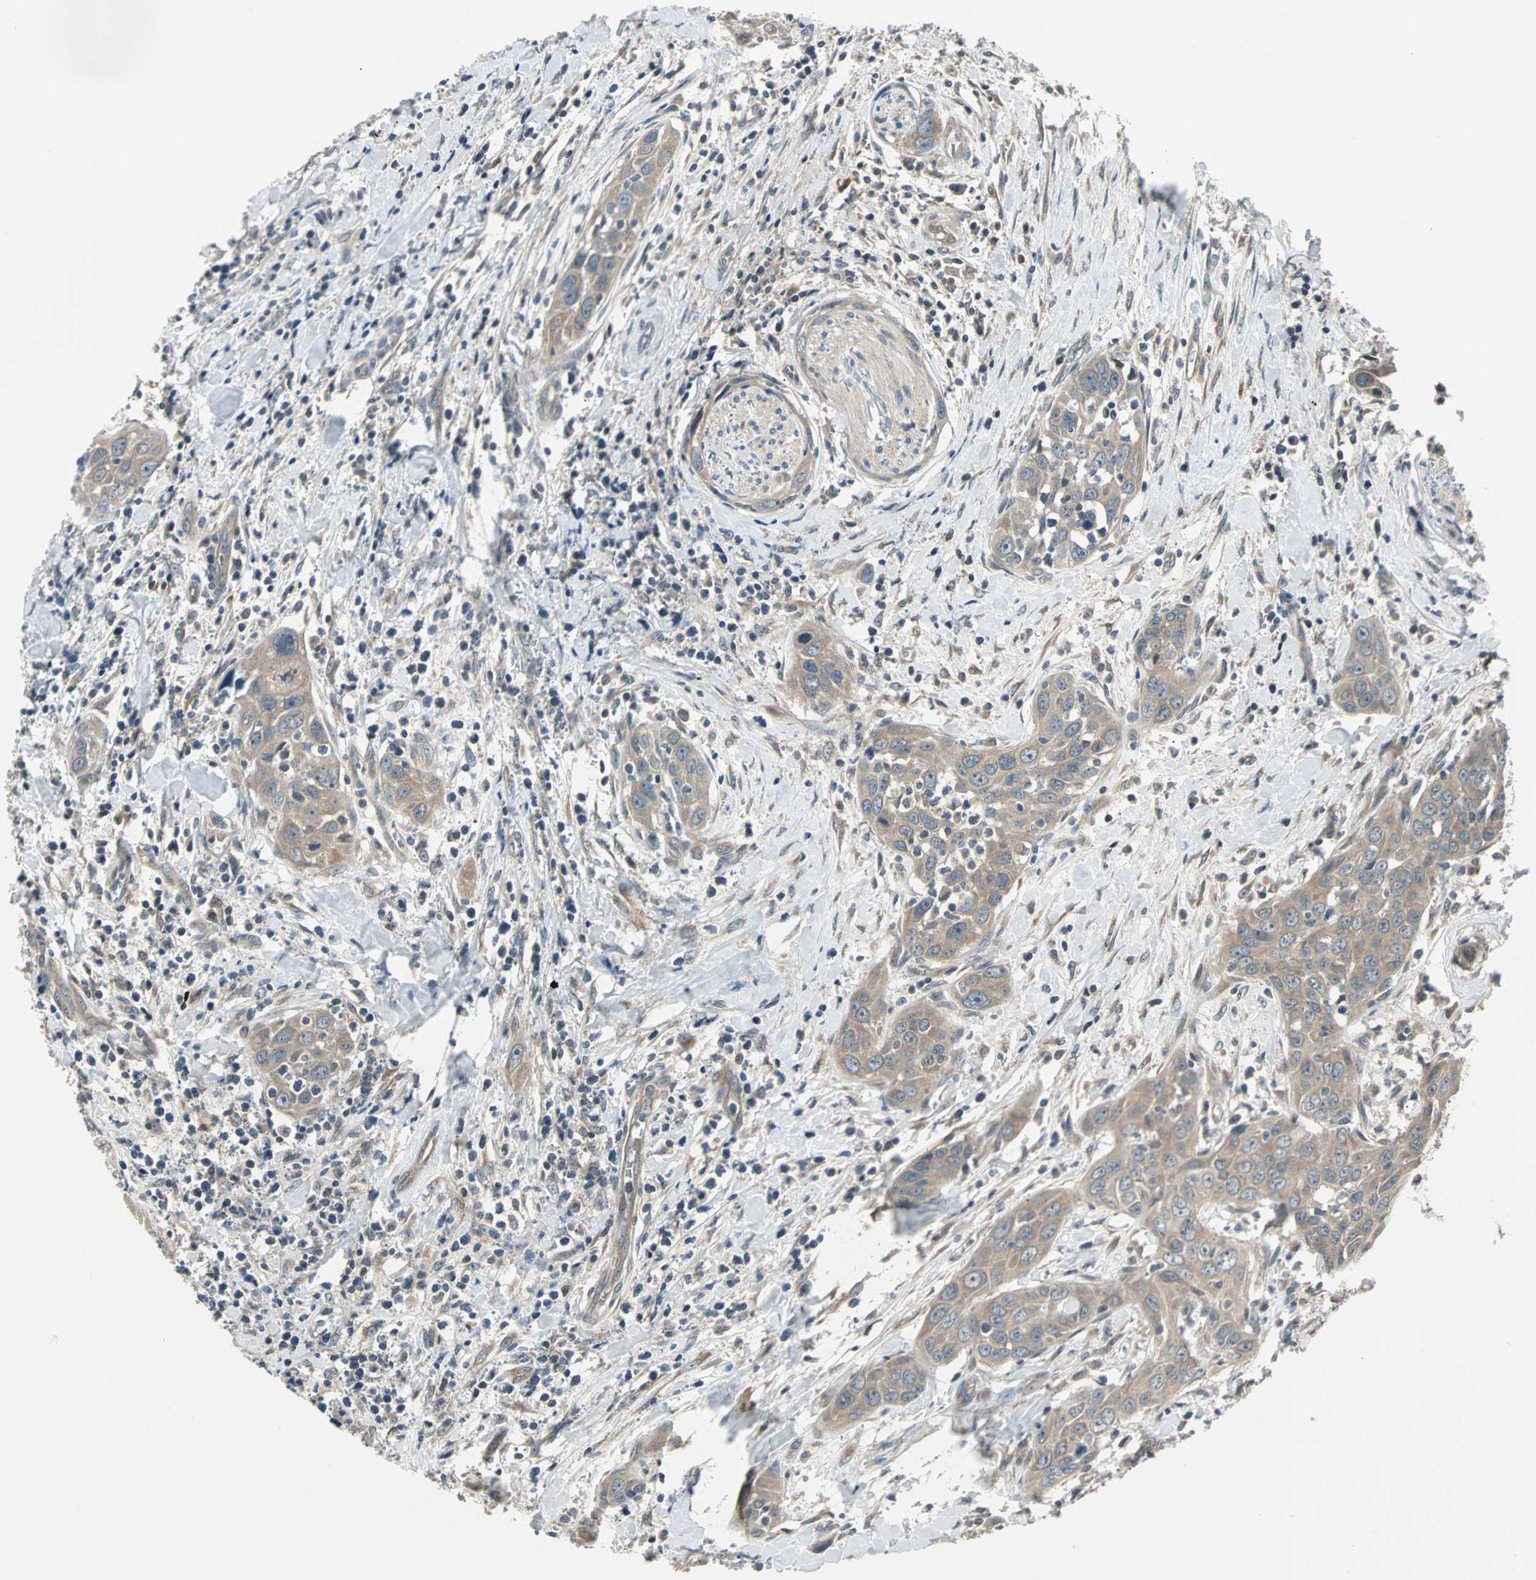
{"staining": {"intensity": "moderate", "quantity": ">75%", "location": "cytoplasmic/membranous"}, "tissue": "head and neck cancer", "cell_type": "Tumor cells", "image_type": "cancer", "snomed": [{"axis": "morphology", "description": "Squamous cell carcinoma, NOS"}, {"axis": "topography", "description": "Oral tissue"}, {"axis": "topography", "description": "Head-Neck"}], "caption": "Immunohistochemistry (IHC) staining of head and neck squamous cell carcinoma, which displays medium levels of moderate cytoplasmic/membranous positivity in approximately >75% of tumor cells indicating moderate cytoplasmic/membranous protein positivity. The staining was performed using DAB (3,3'-diaminobenzidine) (brown) for protein detection and nuclei were counterstained in hematoxylin (blue).", "gene": "ARF1", "patient": {"sex": "female", "age": 50}}